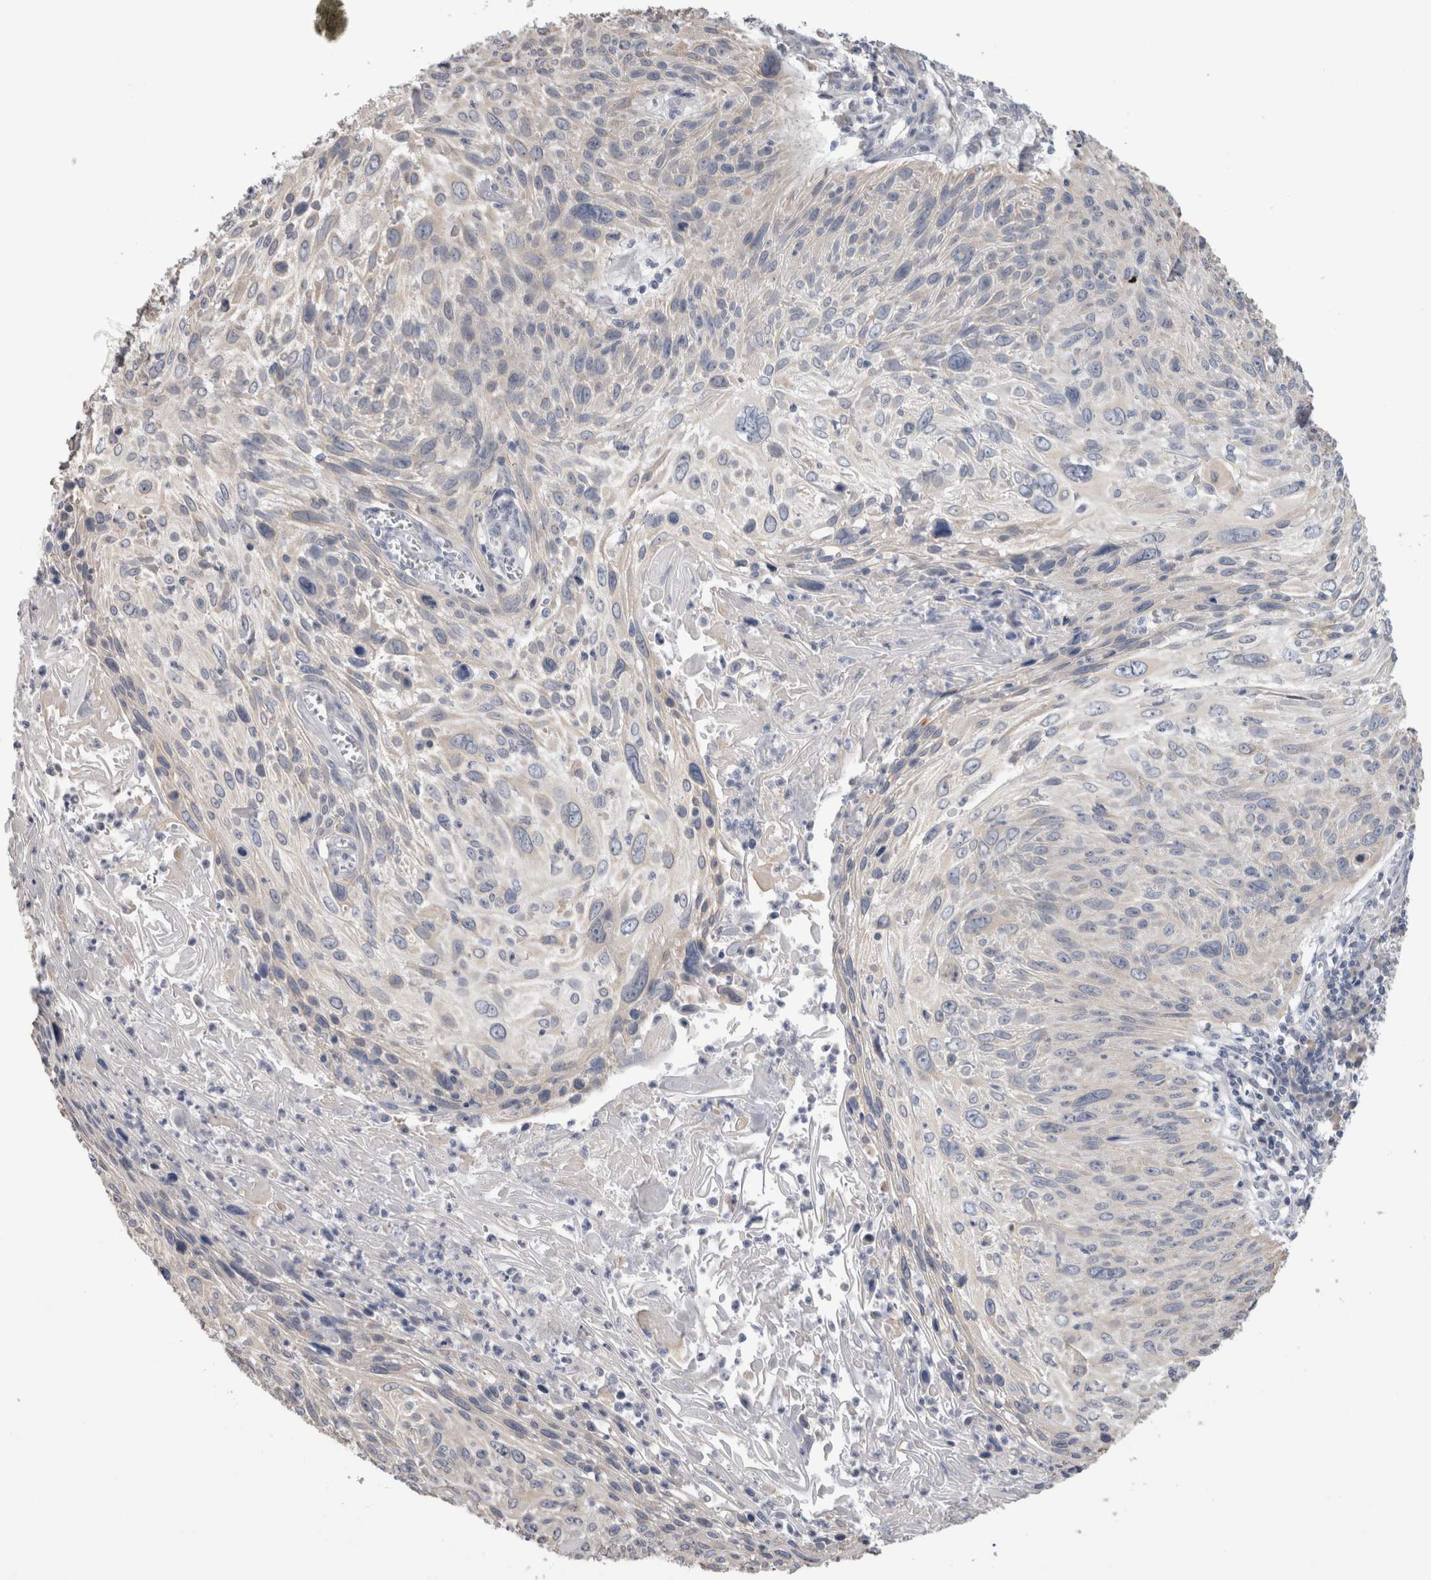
{"staining": {"intensity": "negative", "quantity": "none", "location": "none"}, "tissue": "cervical cancer", "cell_type": "Tumor cells", "image_type": "cancer", "snomed": [{"axis": "morphology", "description": "Squamous cell carcinoma, NOS"}, {"axis": "topography", "description": "Cervix"}], "caption": "Tumor cells show no significant protein staining in squamous cell carcinoma (cervical).", "gene": "SMAP2", "patient": {"sex": "female", "age": 51}}